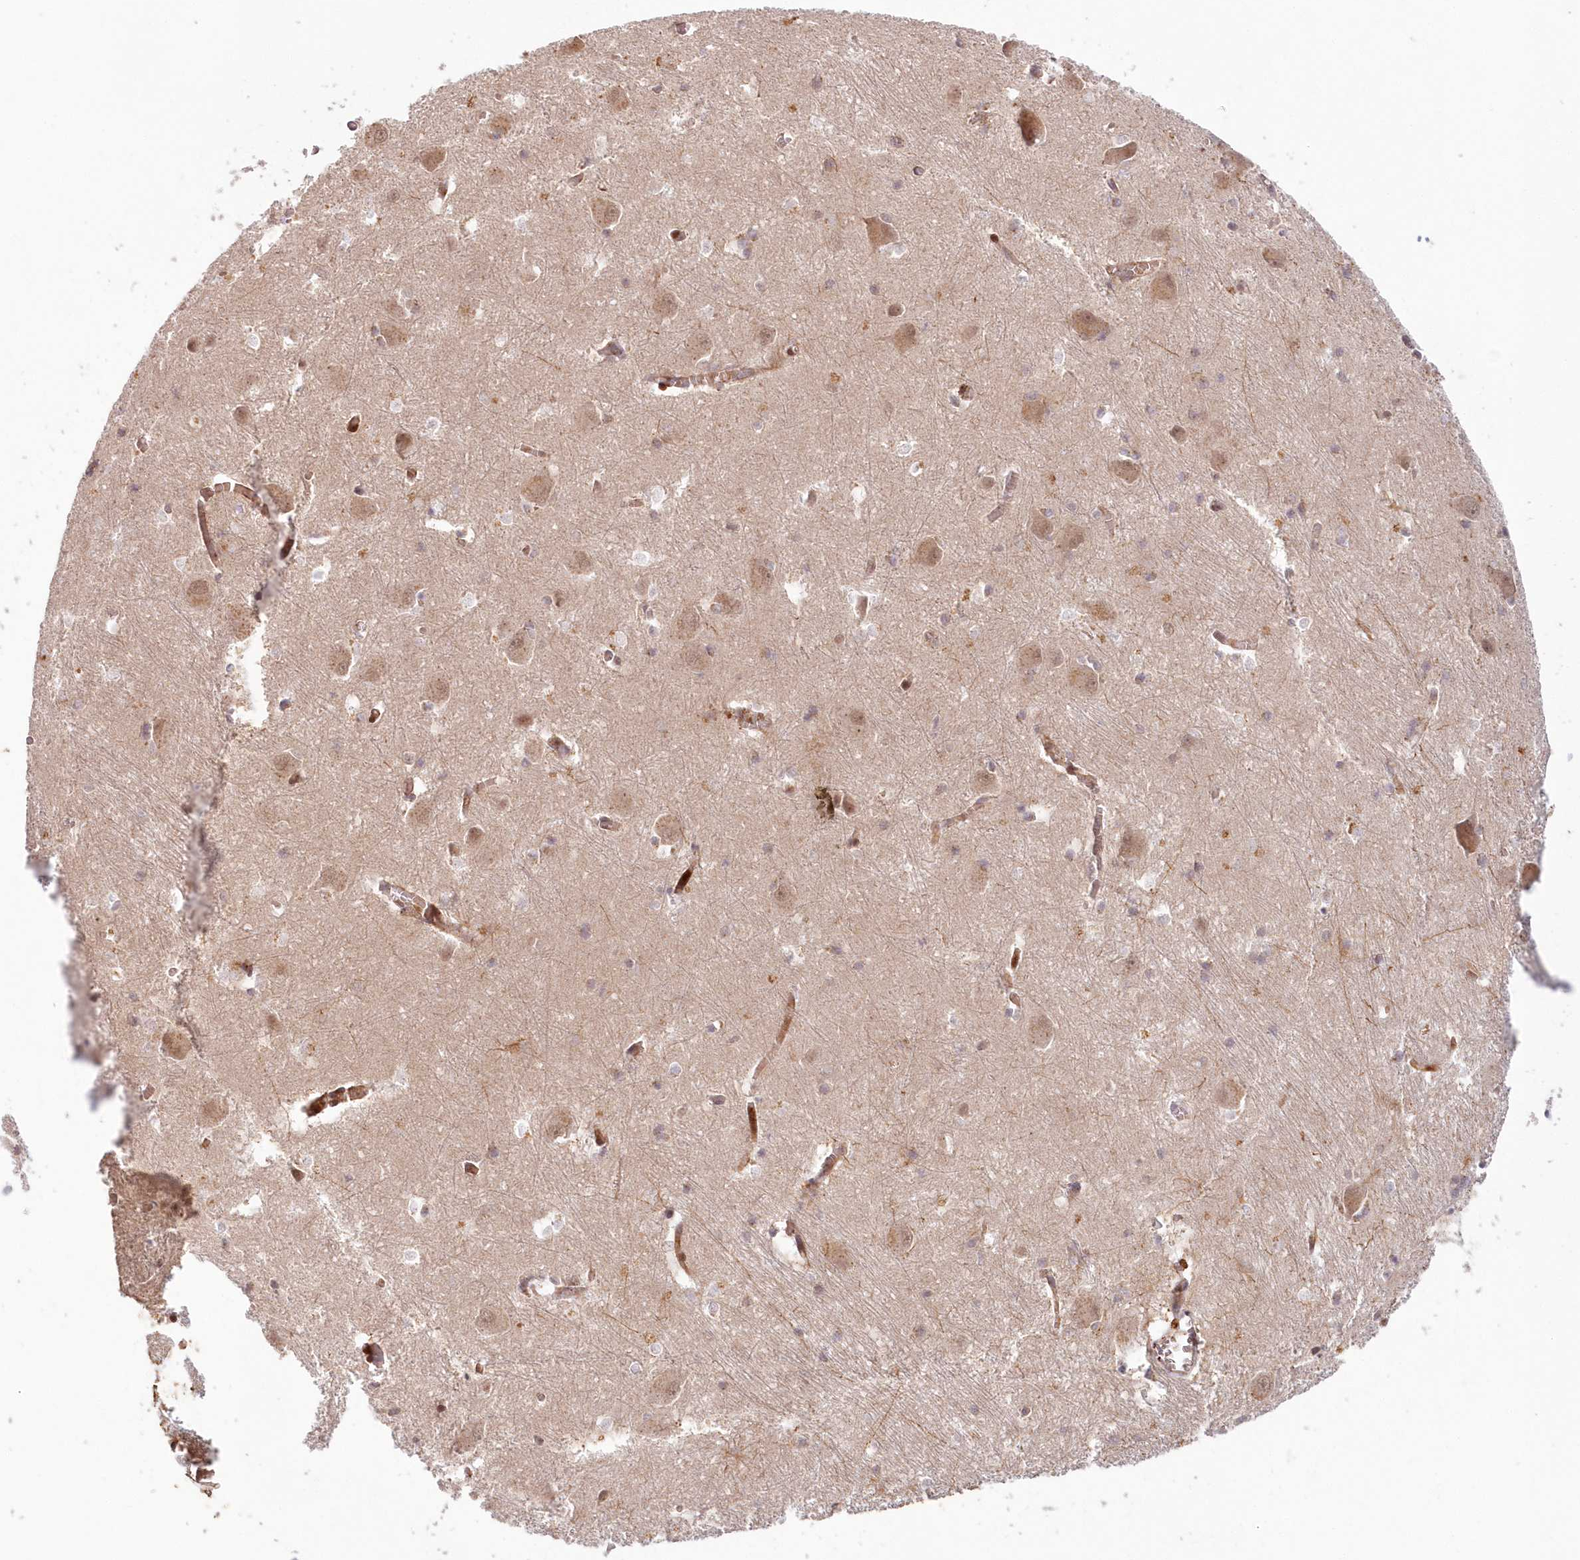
{"staining": {"intensity": "moderate", "quantity": "25%-75%", "location": "cytoplasmic/membranous,nuclear"}, "tissue": "caudate", "cell_type": "Glial cells", "image_type": "normal", "snomed": [{"axis": "morphology", "description": "Normal tissue, NOS"}, {"axis": "topography", "description": "Lateral ventricle wall"}], "caption": "Human caudate stained with a brown dye demonstrates moderate cytoplasmic/membranous,nuclear positive expression in about 25%-75% of glial cells.", "gene": "UBTD2", "patient": {"sex": "male", "age": 37}}